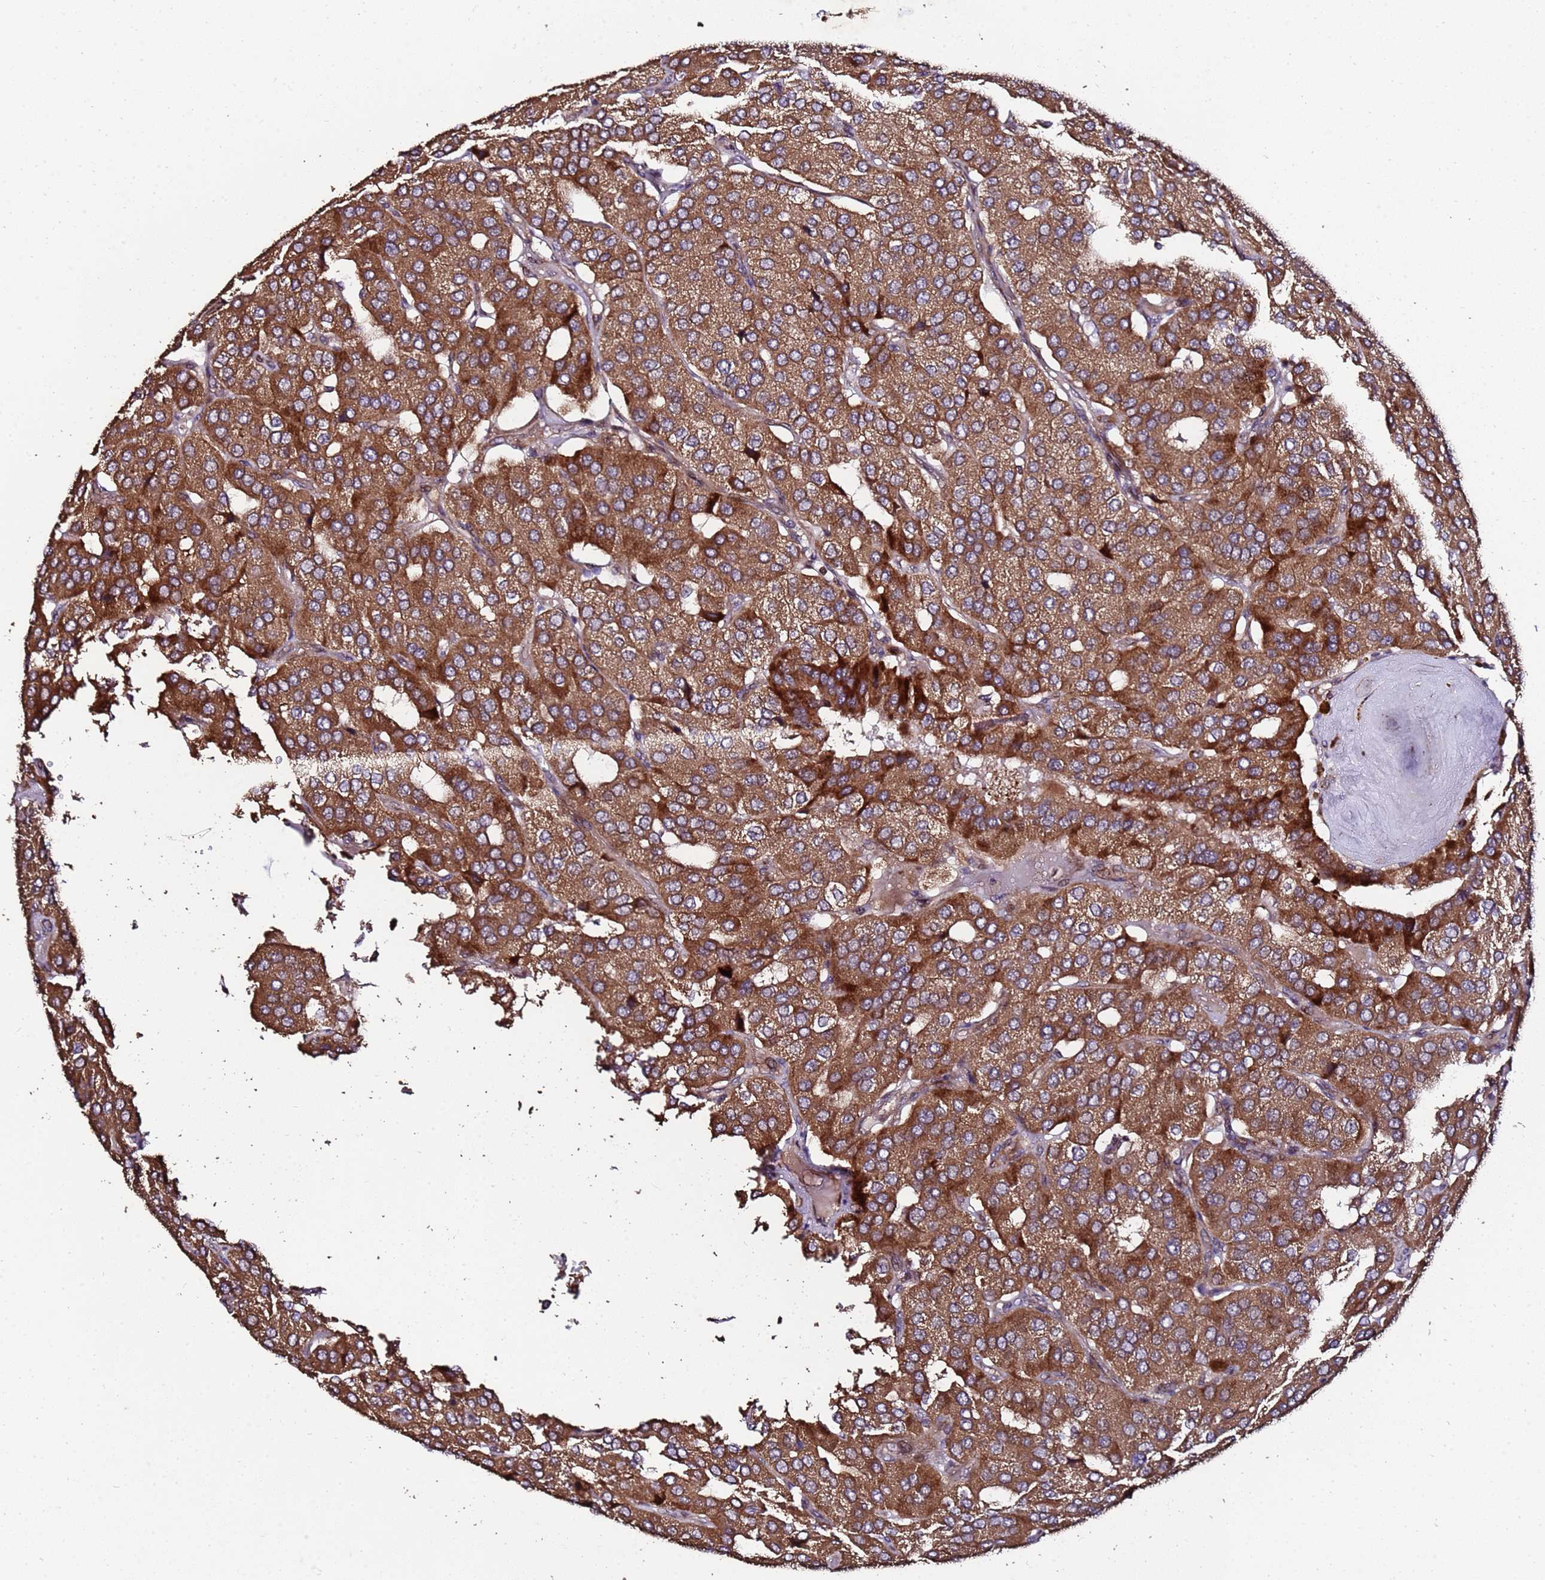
{"staining": {"intensity": "strong", "quantity": ">75%", "location": "cytoplasmic/membranous"}, "tissue": "parathyroid gland", "cell_type": "Glandular cells", "image_type": "normal", "snomed": [{"axis": "morphology", "description": "Normal tissue, NOS"}, {"axis": "morphology", "description": "Adenoma, NOS"}, {"axis": "topography", "description": "Parathyroid gland"}], "caption": "A histopathology image showing strong cytoplasmic/membranous expression in about >75% of glandular cells in normal parathyroid gland, as visualized by brown immunohistochemical staining.", "gene": "PRODH", "patient": {"sex": "female", "age": 86}}